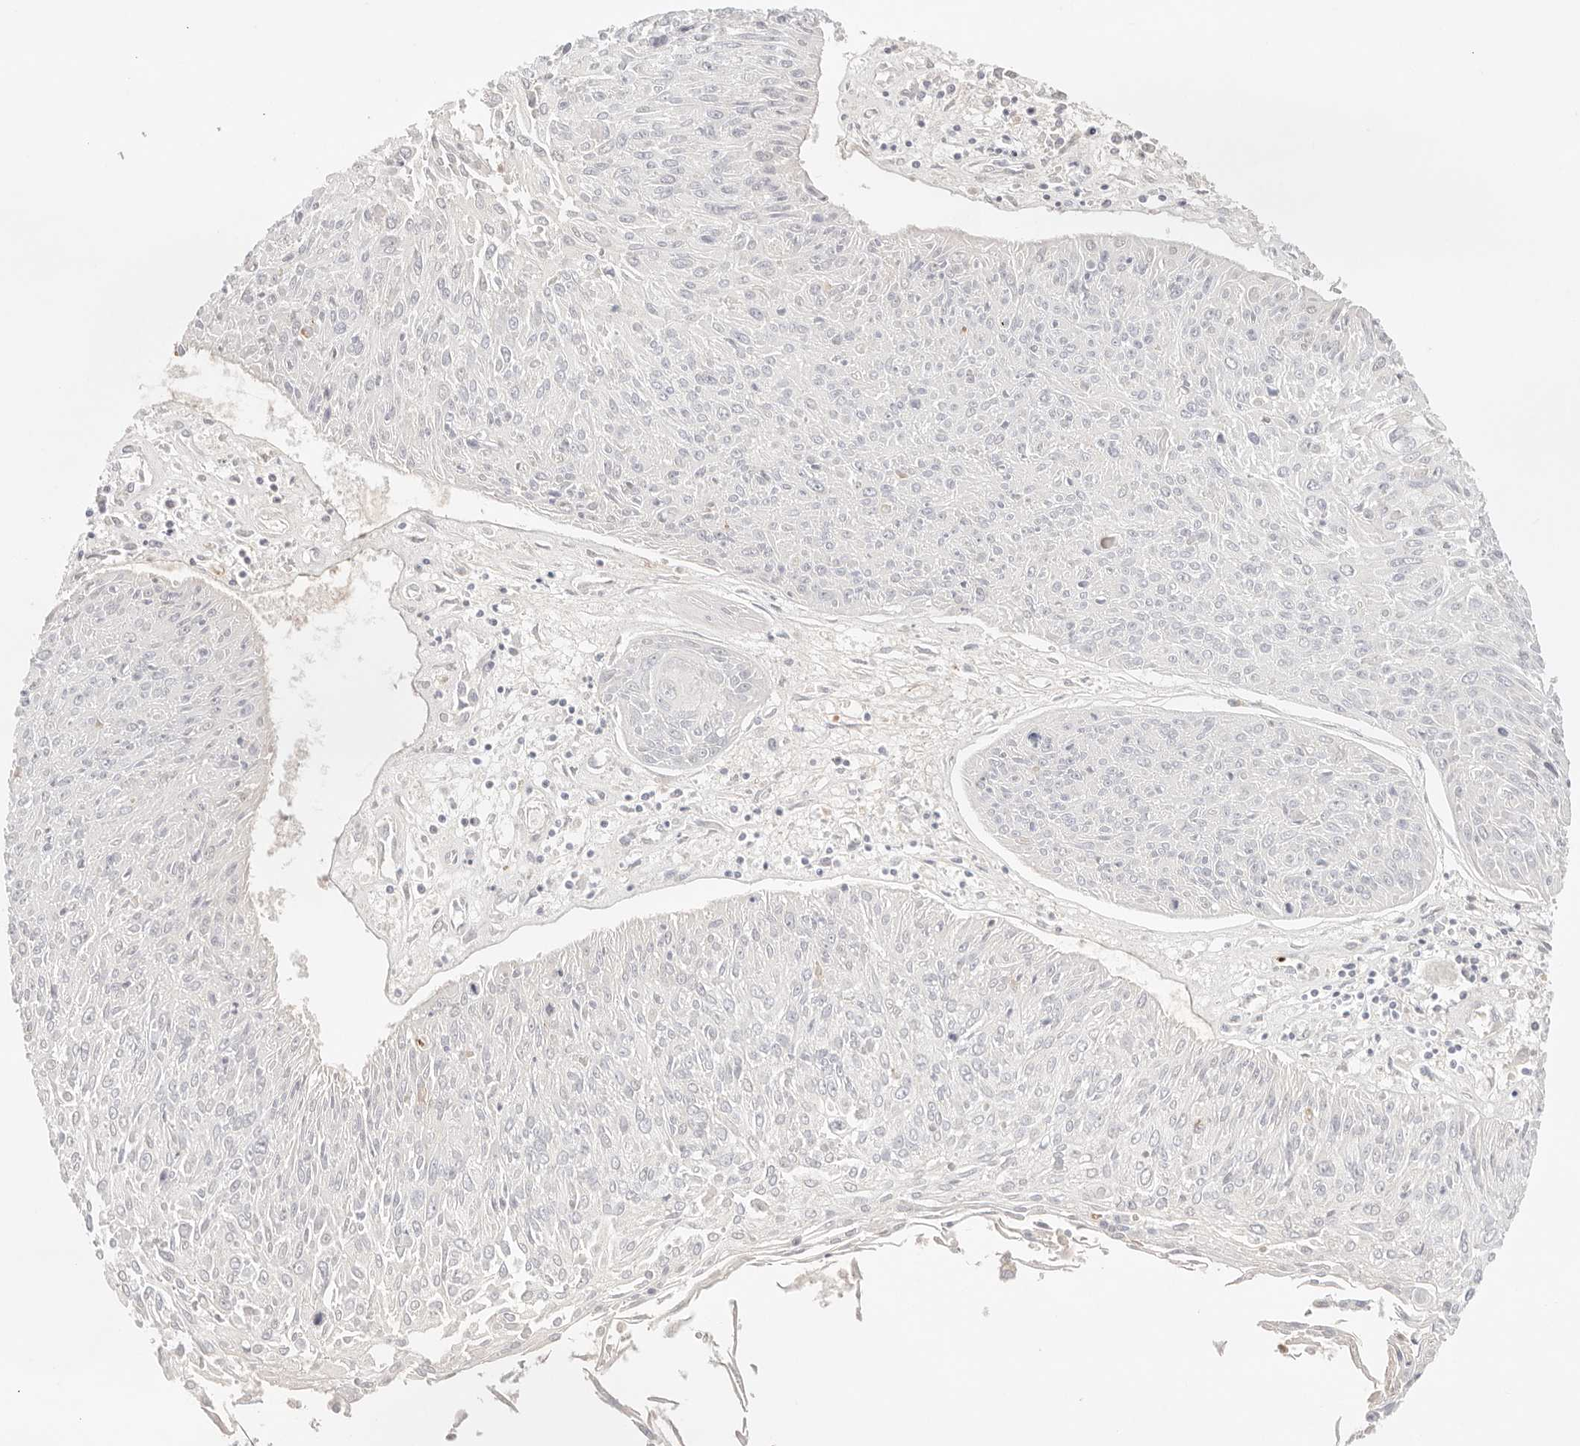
{"staining": {"intensity": "negative", "quantity": "none", "location": "none"}, "tissue": "cervical cancer", "cell_type": "Tumor cells", "image_type": "cancer", "snomed": [{"axis": "morphology", "description": "Squamous cell carcinoma, NOS"}, {"axis": "topography", "description": "Cervix"}], "caption": "Tumor cells show no significant protein positivity in squamous cell carcinoma (cervical).", "gene": "SPHK1", "patient": {"sex": "female", "age": 51}}